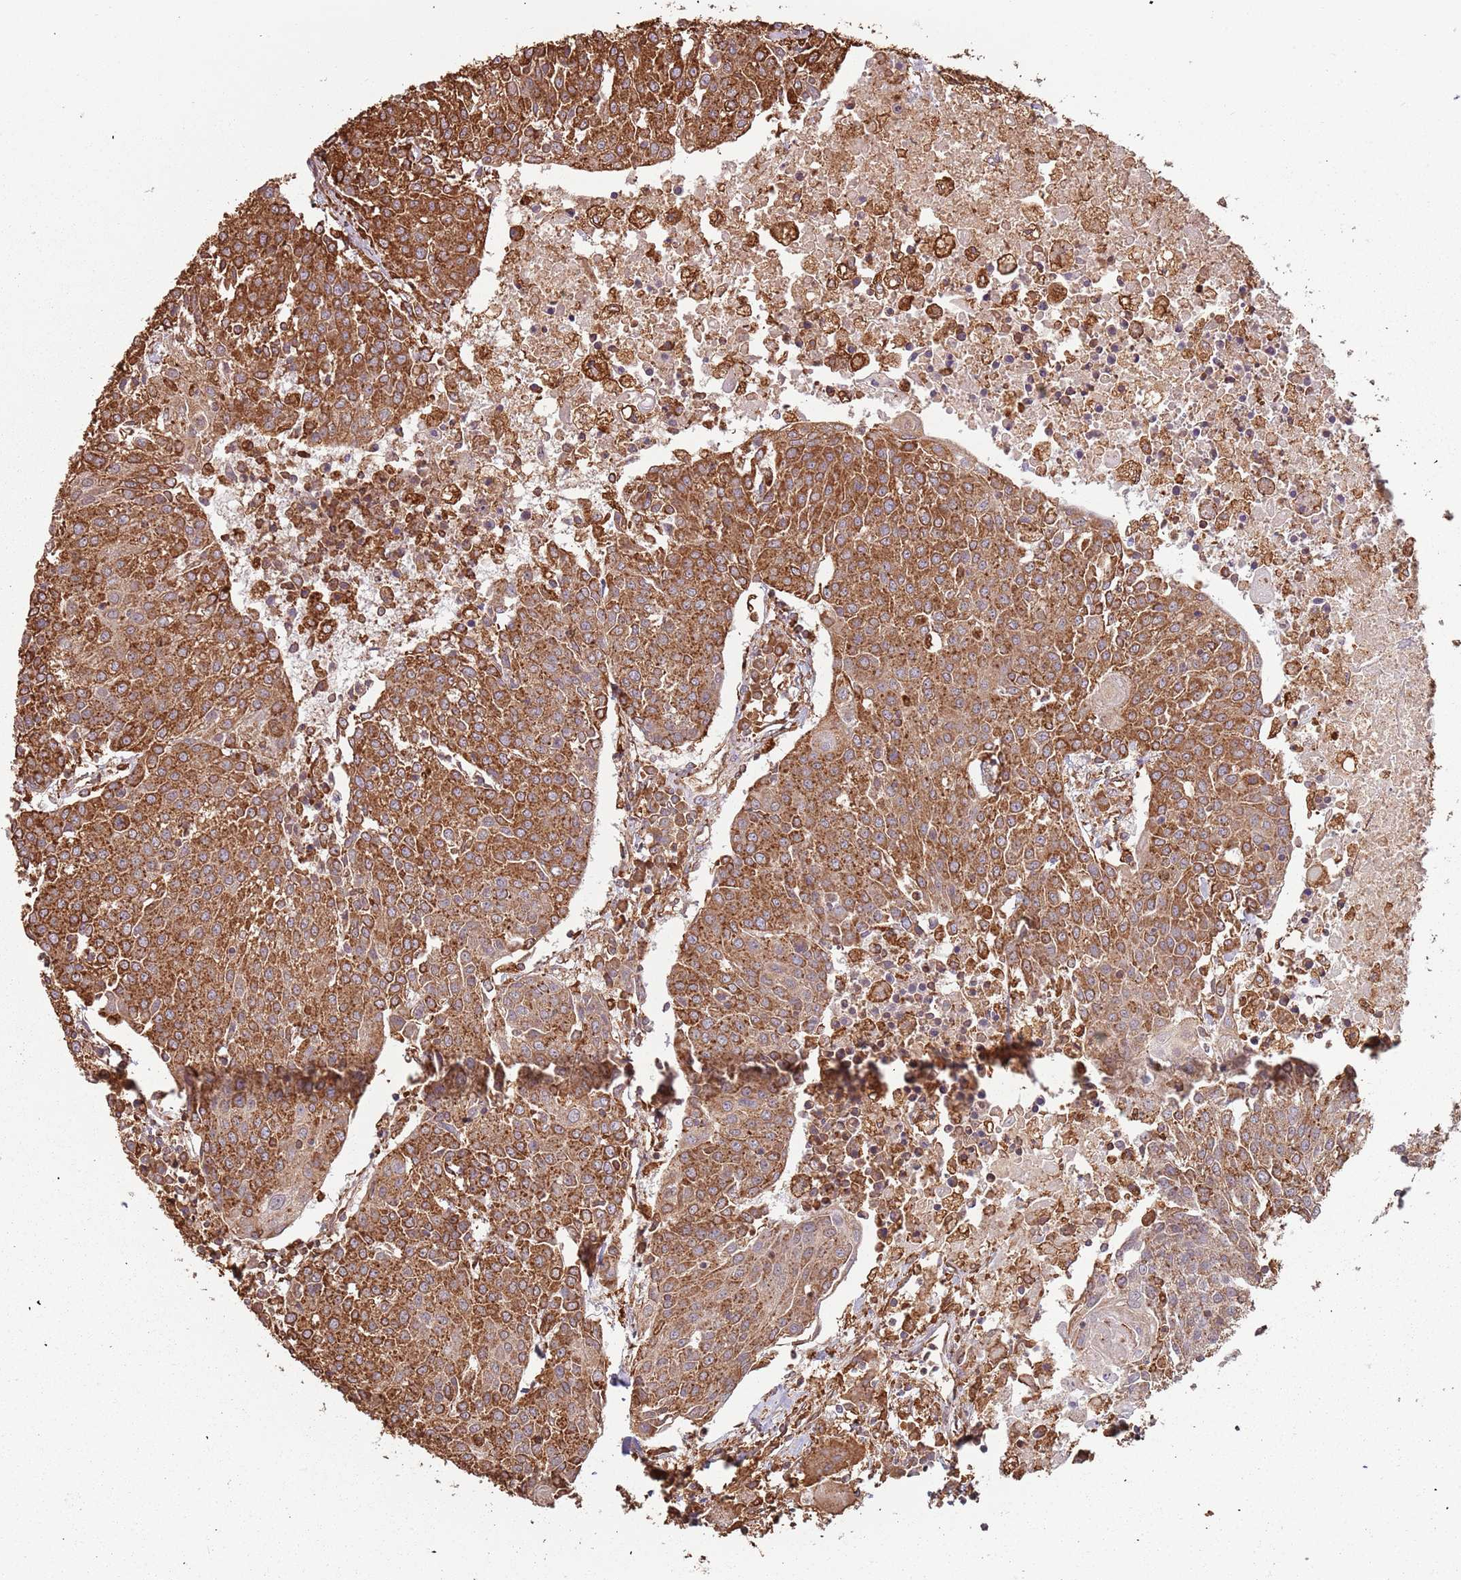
{"staining": {"intensity": "moderate", "quantity": ">75%", "location": "cytoplasmic/membranous"}, "tissue": "urothelial cancer", "cell_type": "Tumor cells", "image_type": "cancer", "snomed": [{"axis": "morphology", "description": "Urothelial carcinoma, High grade"}, {"axis": "topography", "description": "Urinary bladder"}], "caption": "A medium amount of moderate cytoplasmic/membranous expression is appreciated in approximately >75% of tumor cells in urothelial carcinoma (high-grade) tissue. Using DAB (brown) and hematoxylin (blue) stains, captured at high magnification using brightfield microscopy.", "gene": "ATOSB", "patient": {"sex": "female", "age": 85}}